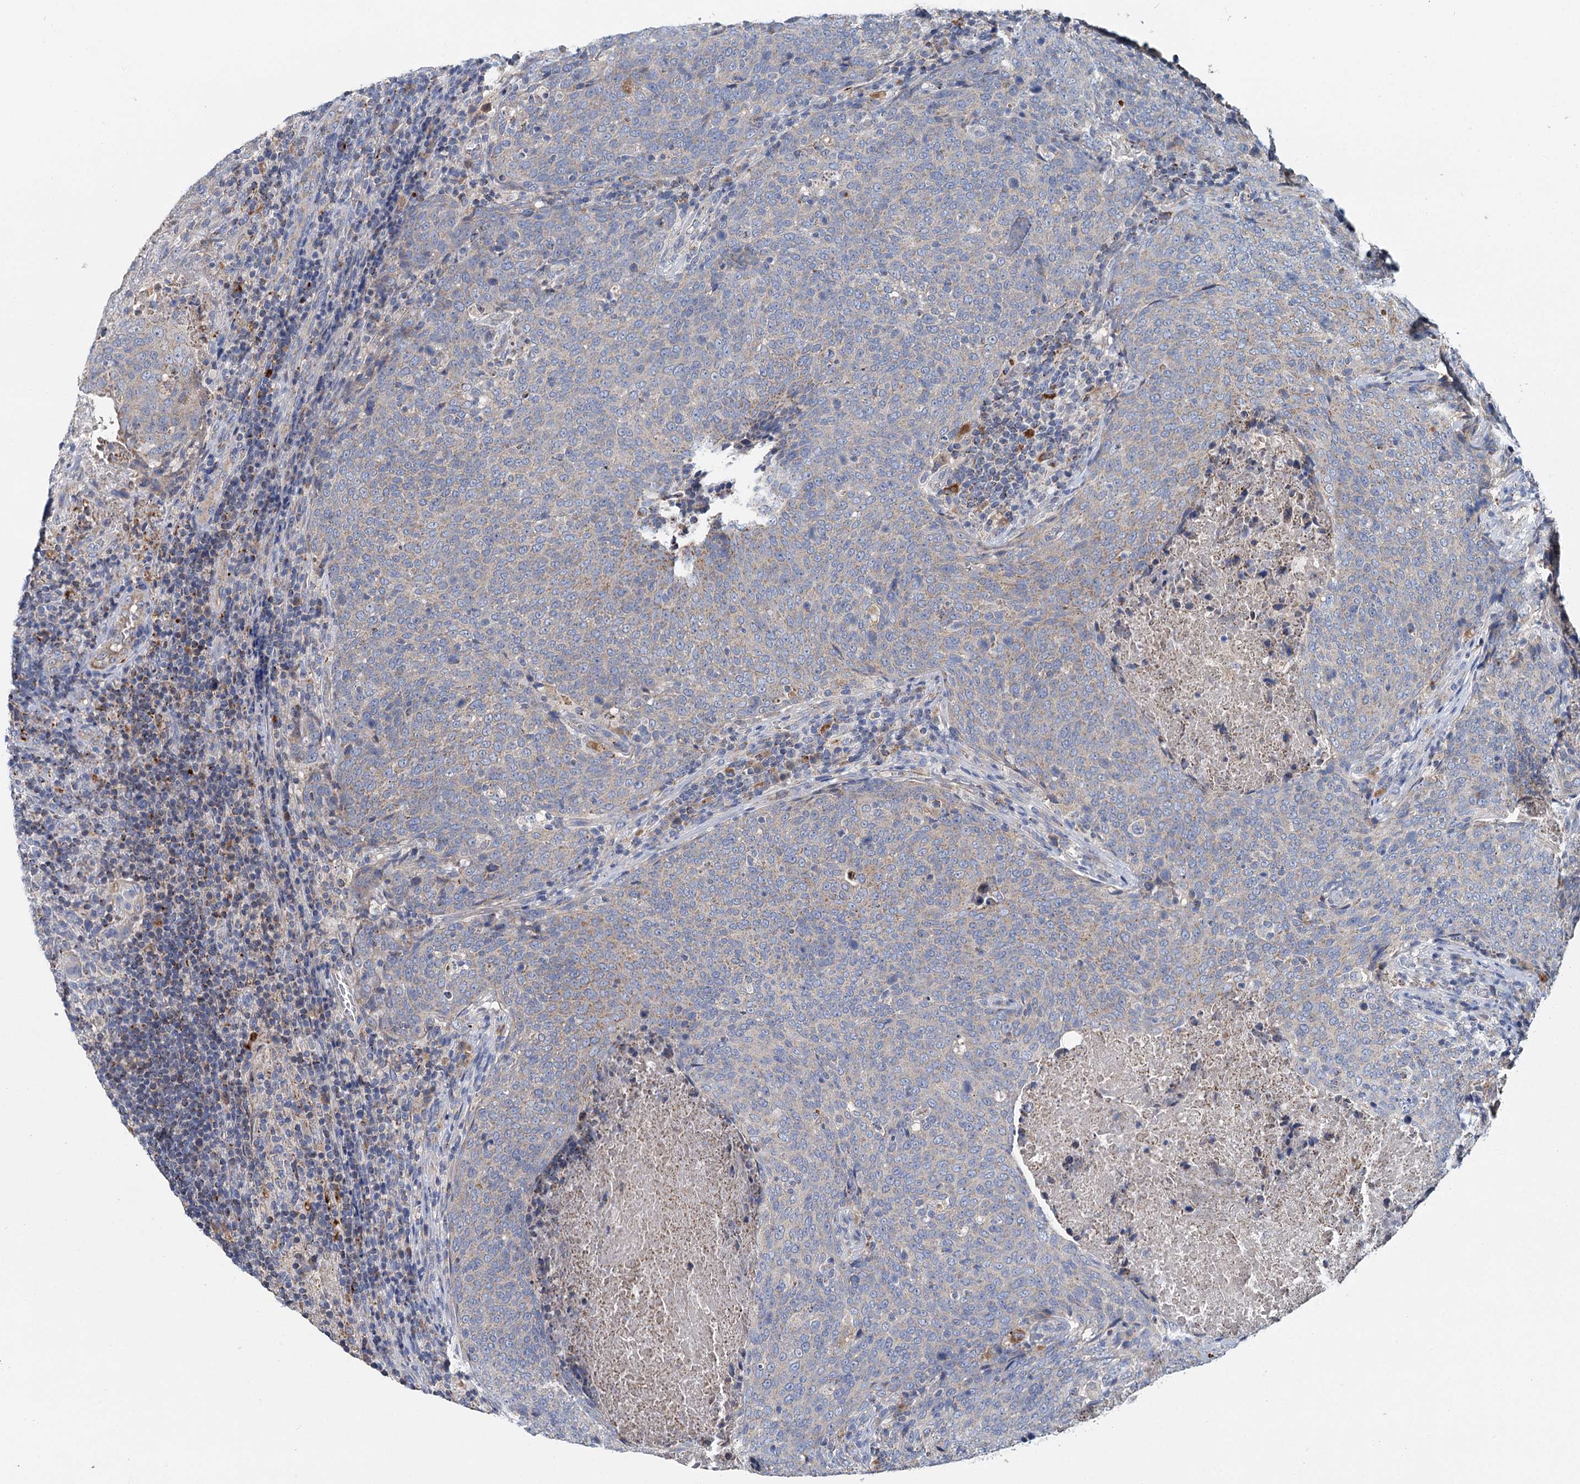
{"staining": {"intensity": "weak", "quantity": "<25%", "location": "cytoplasmic/membranous"}, "tissue": "head and neck cancer", "cell_type": "Tumor cells", "image_type": "cancer", "snomed": [{"axis": "morphology", "description": "Squamous cell carcinoma, NOS"}, {"axis": "morphology", "description": "Squamous cell carcinoma, metastatic, NOS"}, {"axis": "topography", "description": "Lymph node"}, {"axis": "topography", "description": "Head-Neck"}], "caption": "Head and neck metastatic squamous cell carcinoma was stained to show a protein in brown. There is no significant positivity in tumor cells.", "gene": "ANKRD16", "patient": {"sex": "male", "age": 62}}